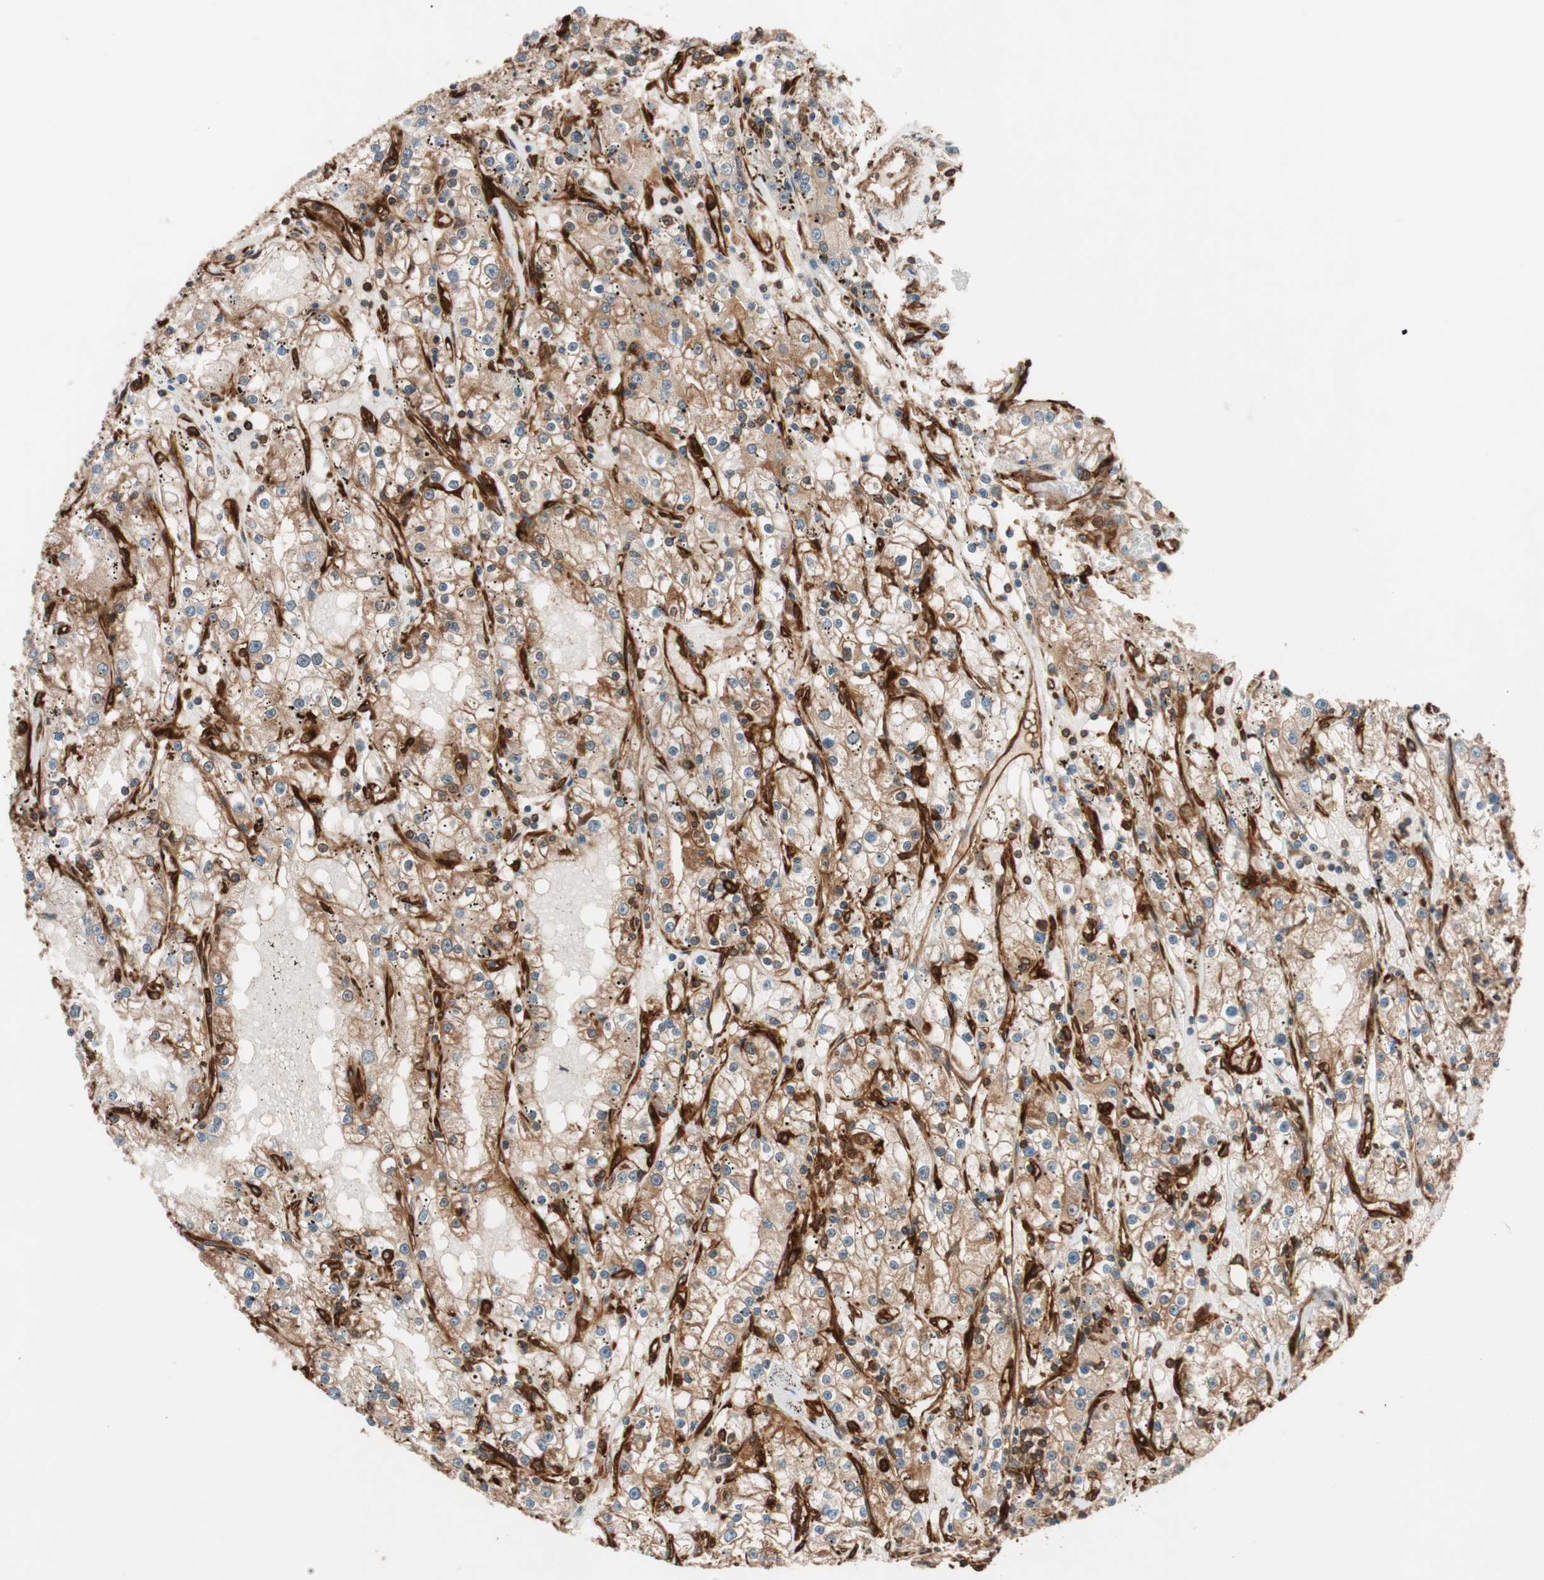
{"staining": {"intensity": "moderate", "quantity": ">75%", "location": "cytoplasmic/membranous"}, "tissue": "renal cancer", "cell_type": "Tumor cells", "image_type": "cancer", "snomed": [{"axis": "morphology", "description": "Adenocarcinoma, NOS"}, {"axis": "topography", "description": "Kidney"}], "caption": "Immunohistochemical staining of adenocarcinoma (renal) displays medium levels of moderate cytoplasmic/membranous protein expression in approximately >75% of tumor cells.", "gene": "VASP", "patient": {"sex": "male", "age": 56}}